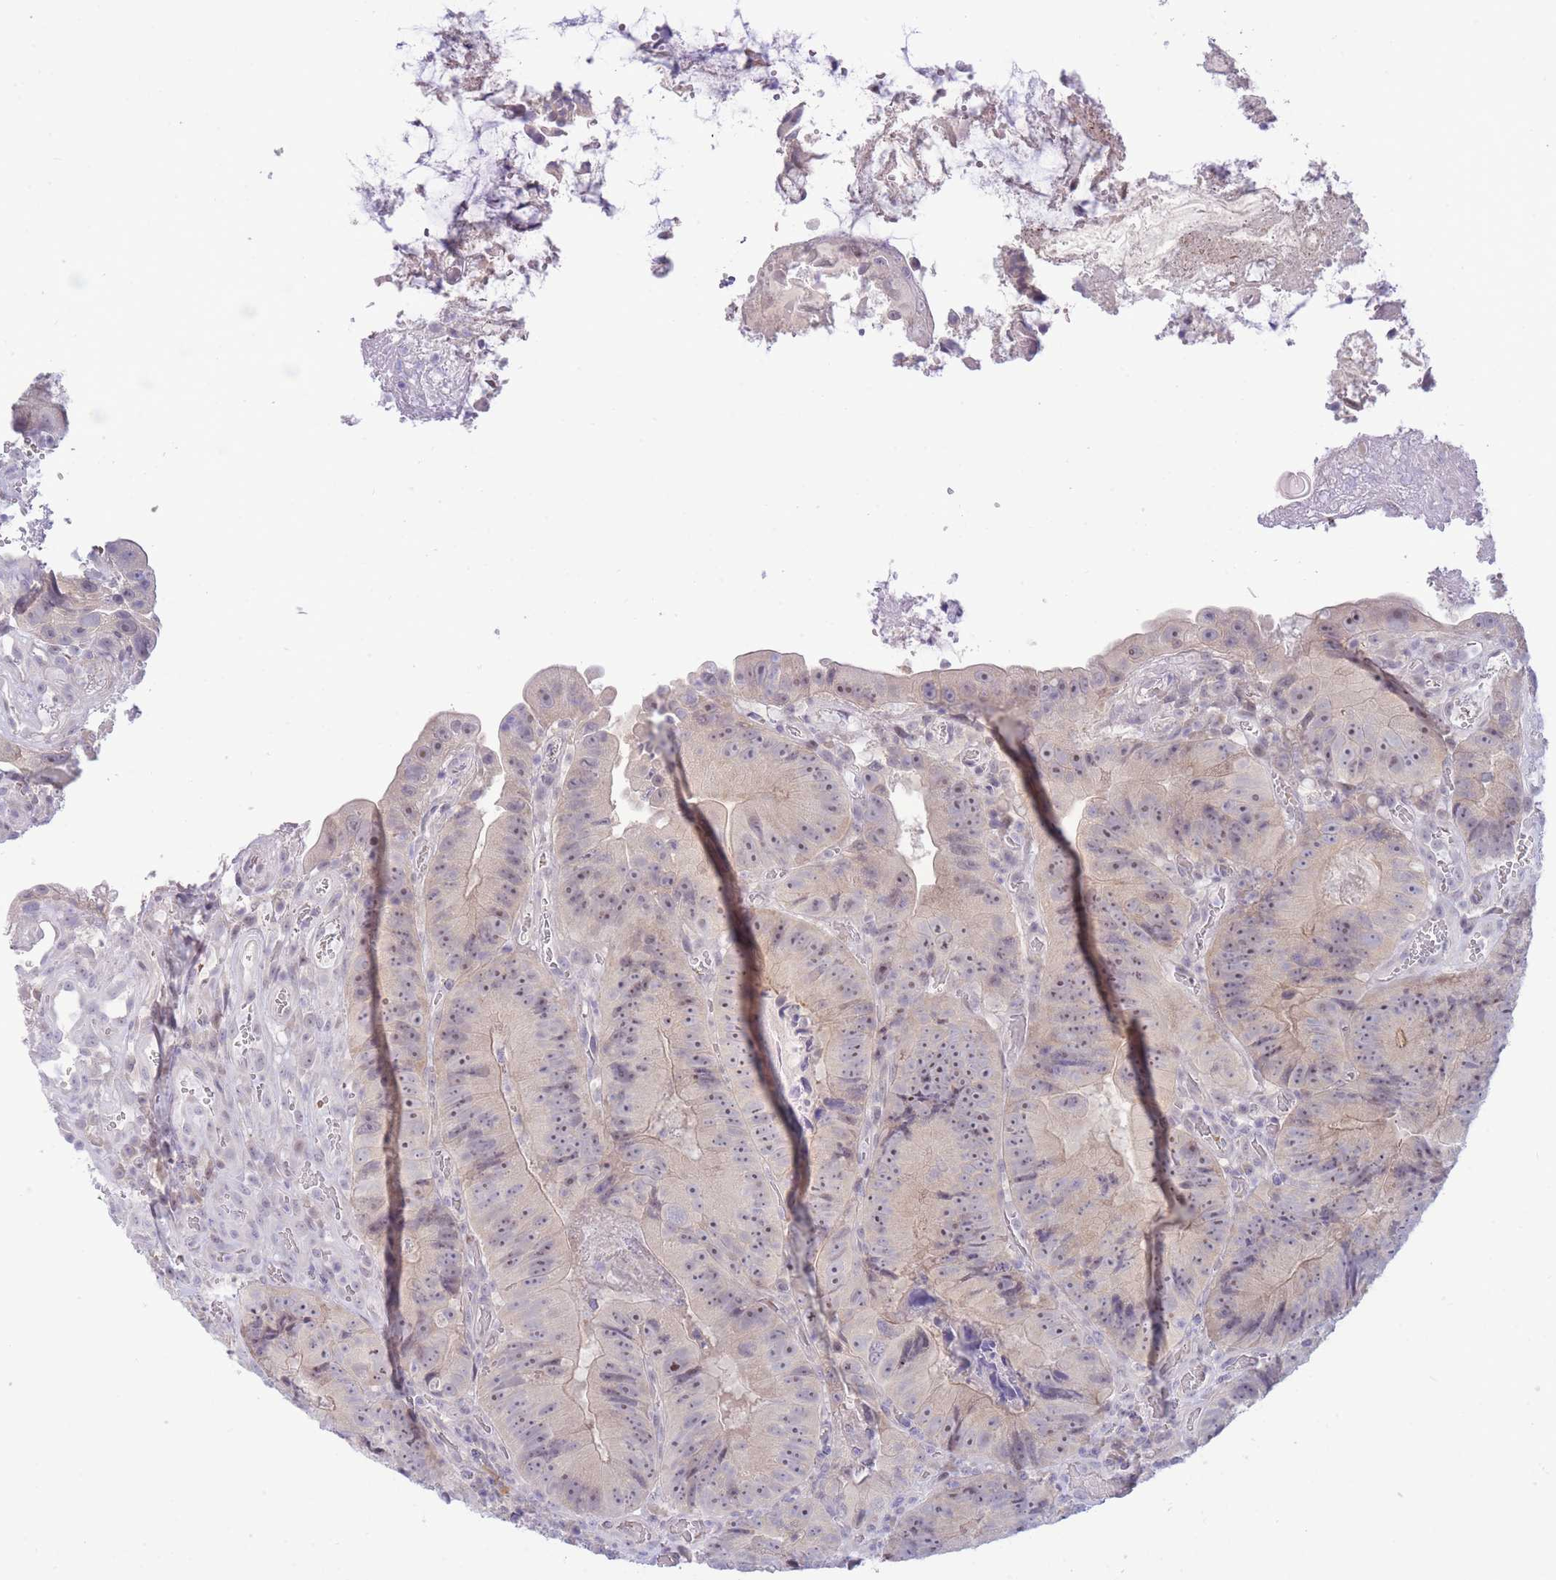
{"staining": {"intensity": "weak", "quantity": "25%-75%", "location": "nuclear"}, "tissue": "colorectal cancer", "cell_type": "Tumor cells", "image_type": "cancer", "snomed": [{"axis": "morphology", "description": "Adenocarcinoma, NOS"}, {"axis": "topography", "description": "Colon"}], "caption": "This histopathology image demonstrates IHC staining of human colorectal cancer (adenocarcinoma), with low weak nuclear staining in approximately 25%-75% of tumor cells.", "gene": "FBXO46", "patient": {"sex": "female", "age": 86}}